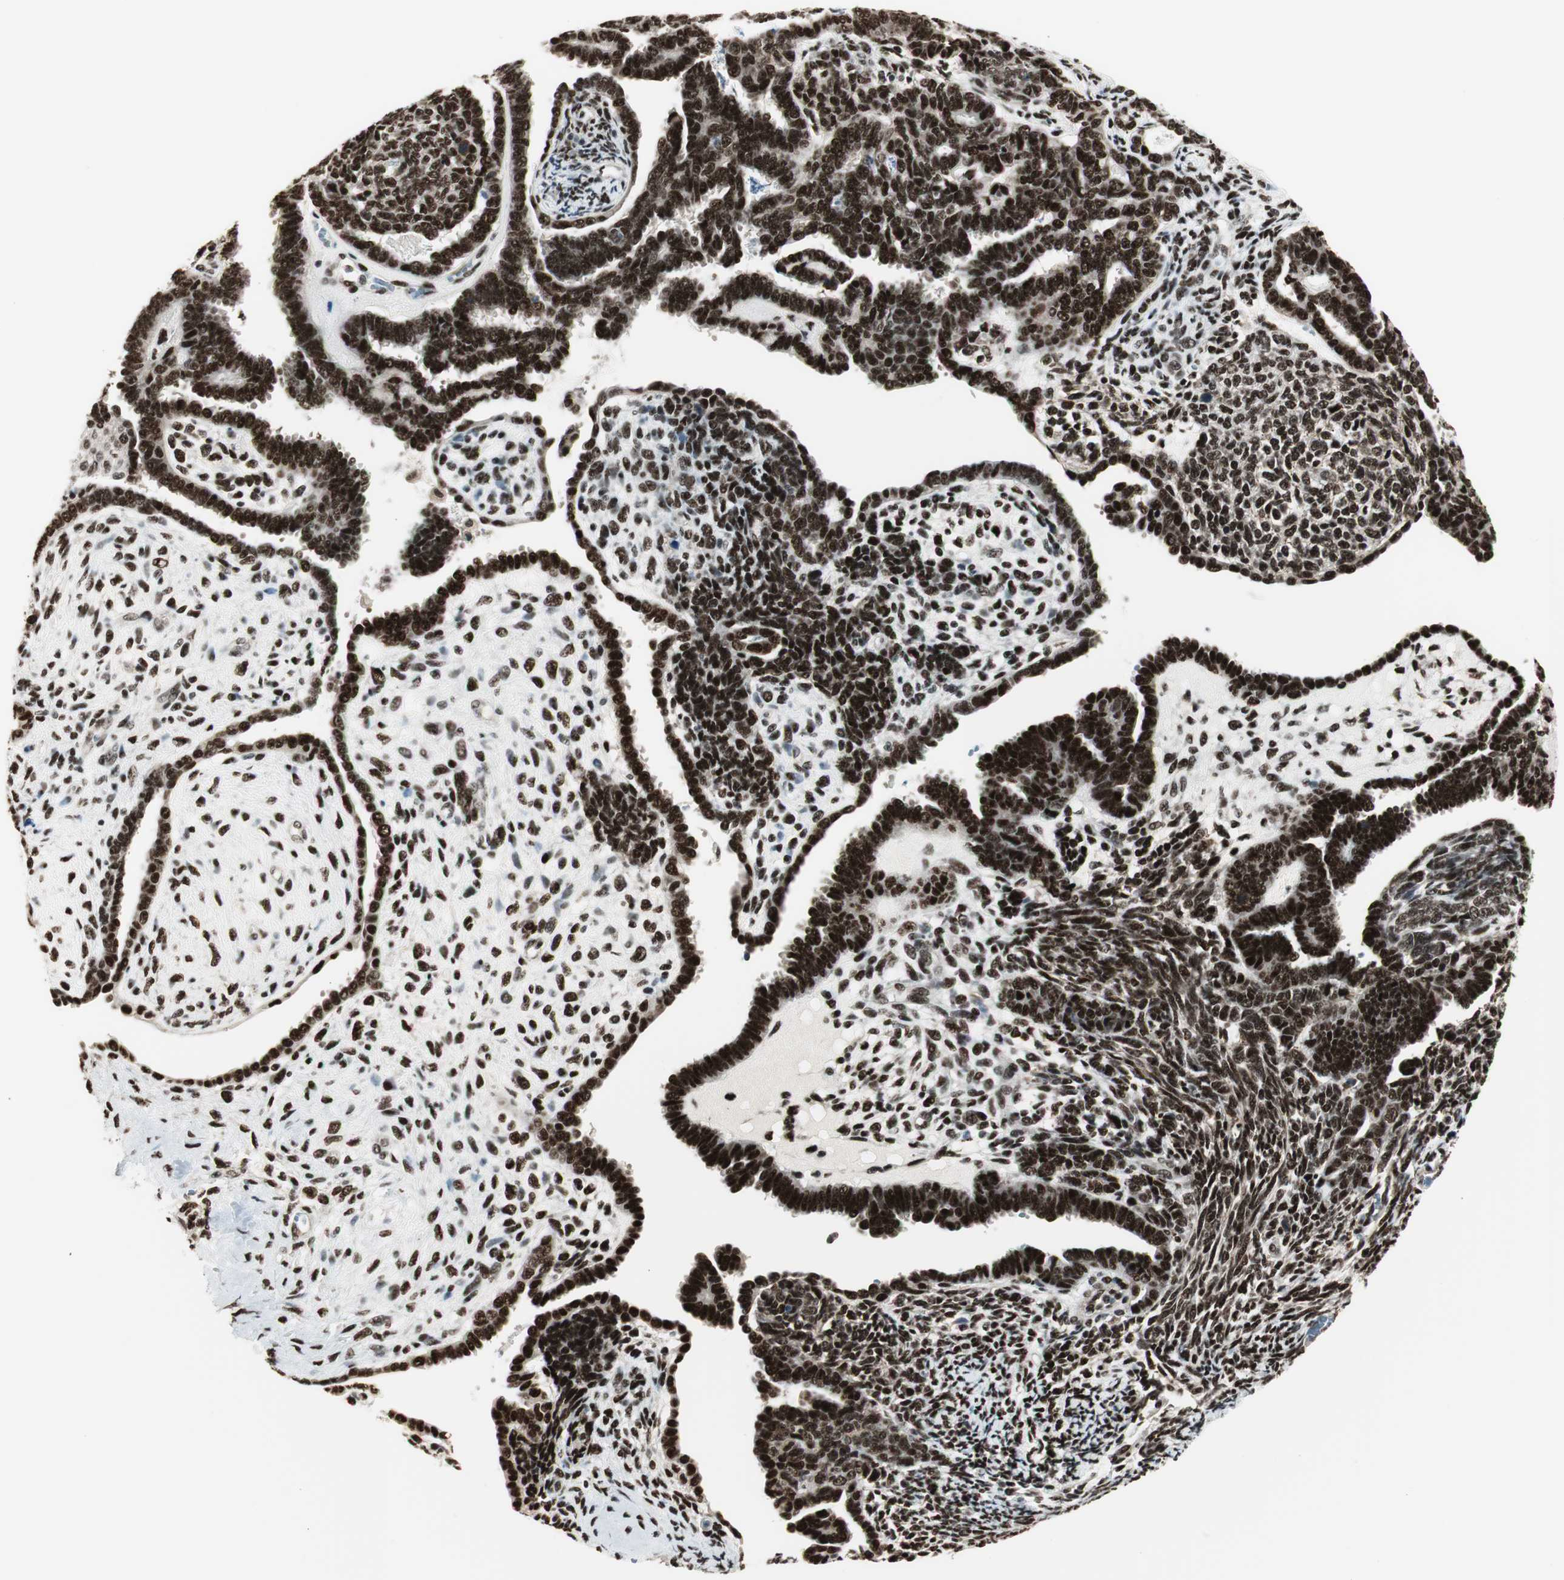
{"staining": {"intensity": "strong", "quantity": ">75%", "location": "nuclear"}, "tissue": "endometrial cancer", "cell_type": "Tumor cells", "image_type": "cancer", "snomed": [{"axis": "morphology", "description": "Neoplasm, malignant, NOS"}, {"axis": "topography", "description": "Endometrium"}], "caption": "Immunohistochemistry micrograph of endometrial neoplasm (malignant) stained for a protein (brown), which reveals high levels of strong nuclear positivity in approximately >75% of tumor cells.", "gene": "HEXIM1", "patient": {"sex": "female", "age": 74}}